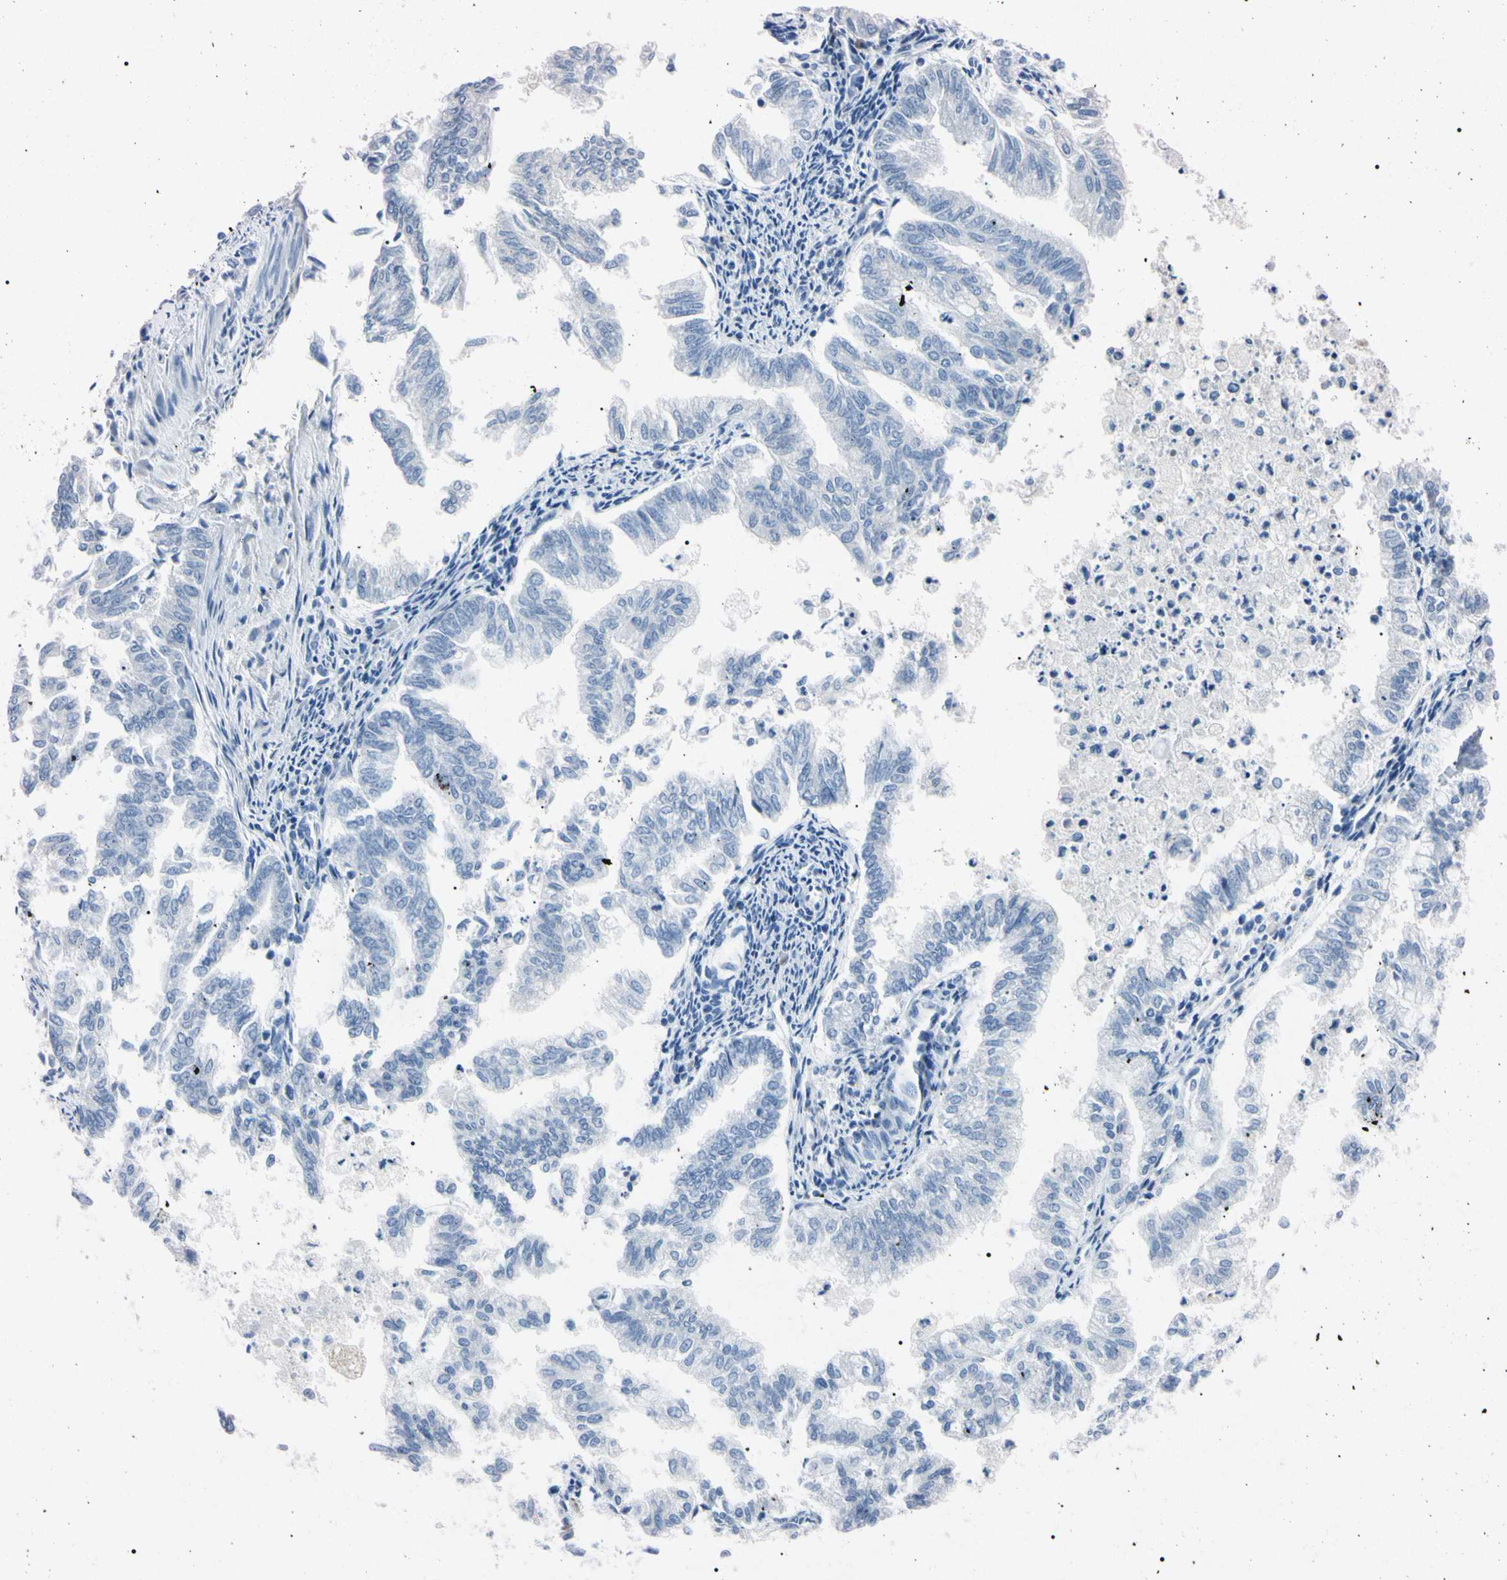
{"staining": {"intensity": "negative", "quantity": "none", "location": "none"}, "tissue": "endometrial cancer", "cell_type": "Tumor cells", "image_type": "cancer", "snomed": [{"axis": "morphology", "description": "Necrosis, NOS"}, {"axis": "morphology", "description": "Adenocarcinoma, NOS"}, {"axis": "topography", "description": "Endometrium"}], "caption": "IHC micrograph of neoplastic tissue: human endometrial cancer (adenocarcinoma) stained with DAB (3,3'-diaminobenzidine) reveals no significant protein expression in tumor cells.", "gene": "ELN", "patient": {"sex": "female", "age": 79}}